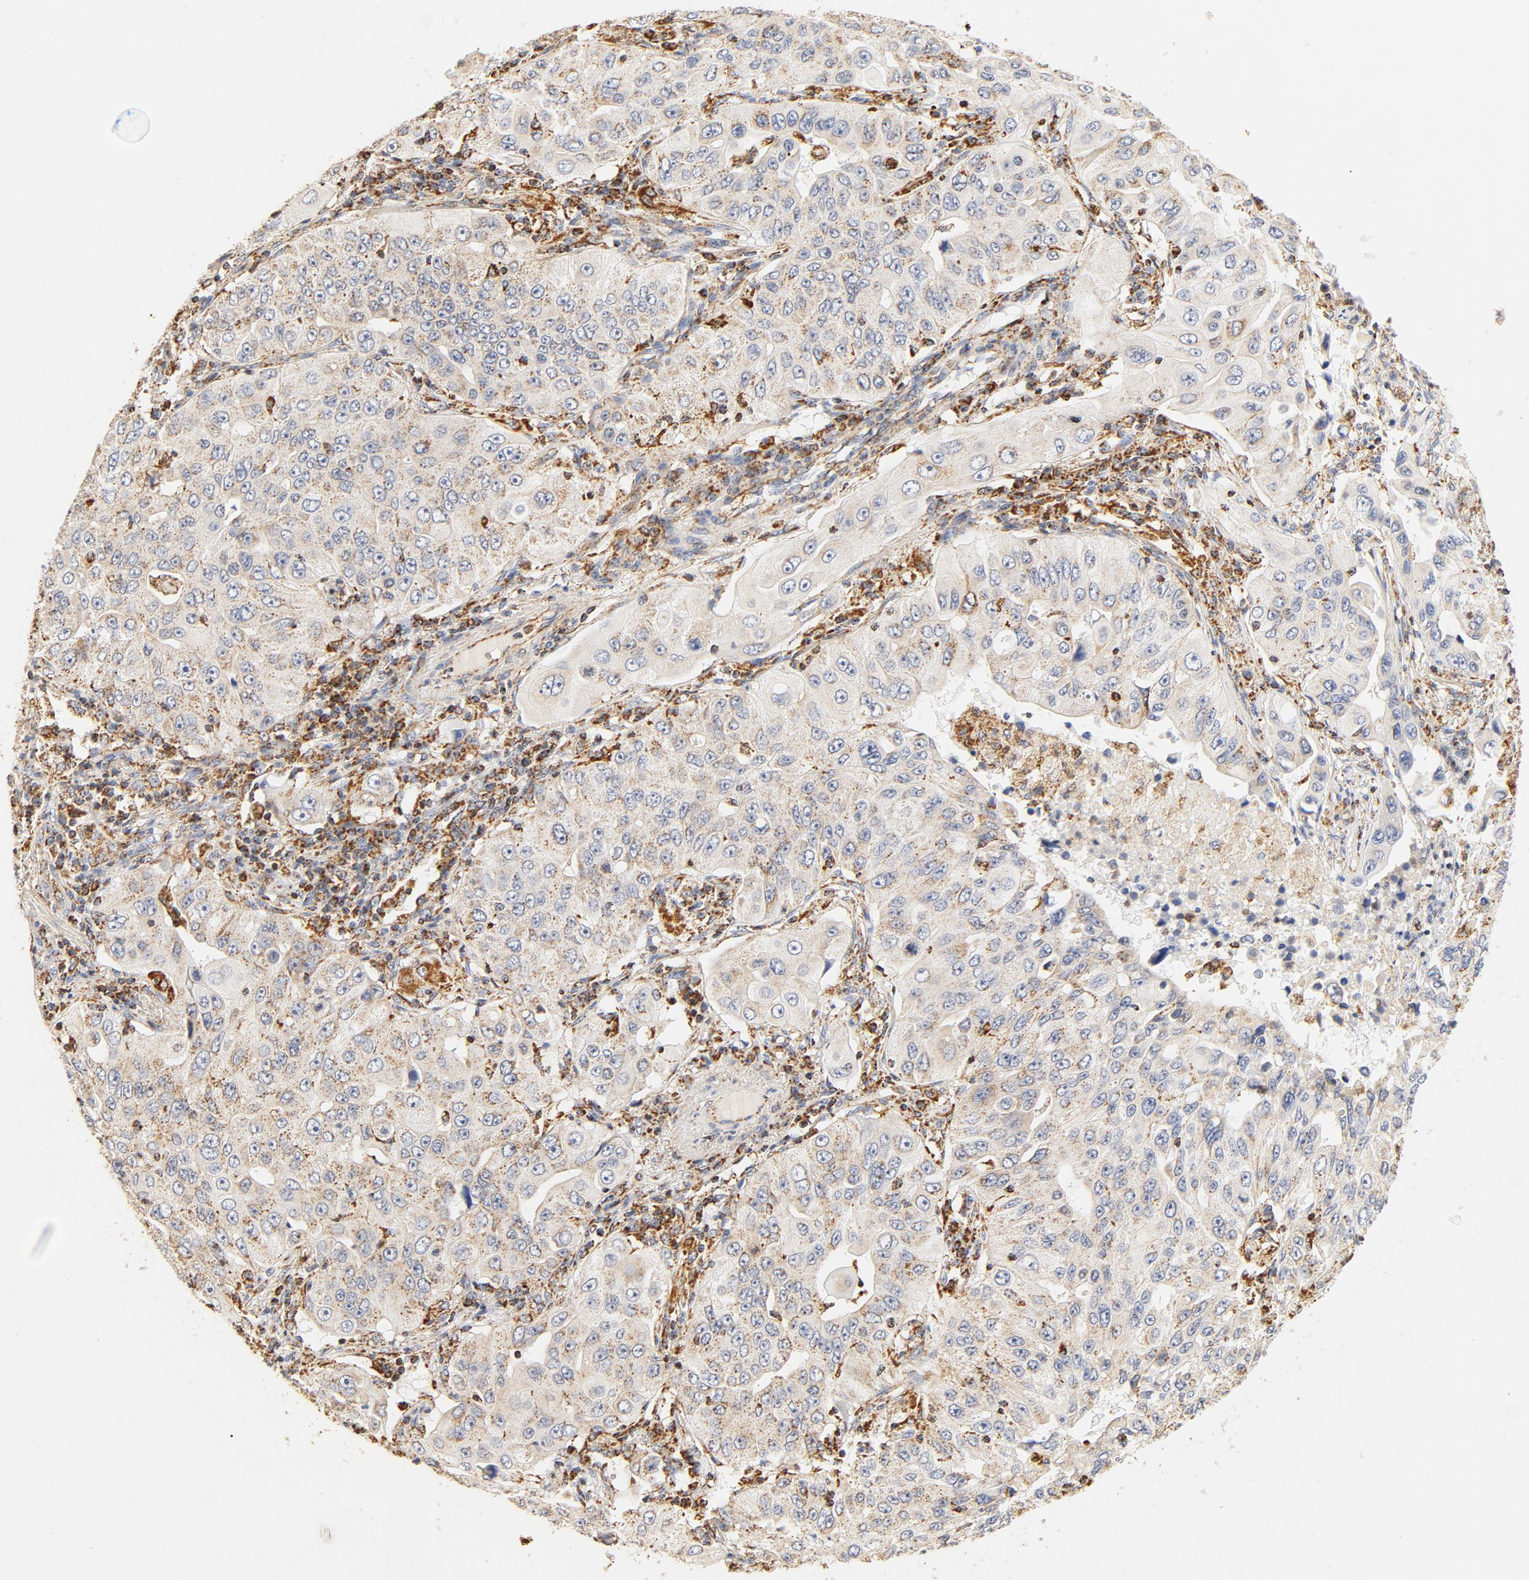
{"staining": {"intensity": "weak", "quantity": ">75%", "location": "cytoplasmic/membranous"}, "tissue": "lung cancer", "cell_type": "Tumor cells", "image_type": "cancer", "snomed": [{"axis": "morphology", "description": "Adenocarcinoma, NOS"}, {"axis": "topography", "description": "Lung"}], "caption": "A low amount of weak cytoplasmic/membranous staining is seen in approximately >75% of tumor cells in adenocarcinoma (lung) tissue. The protein of interest is stained brown, and the nuclei are stained in blue (DAB (3,3'-diaminobenzidine) IHC with brightfield microscopy, high magnification).", "gene": "COX4I1", "patient": {"sex": "male", "age": 84}}